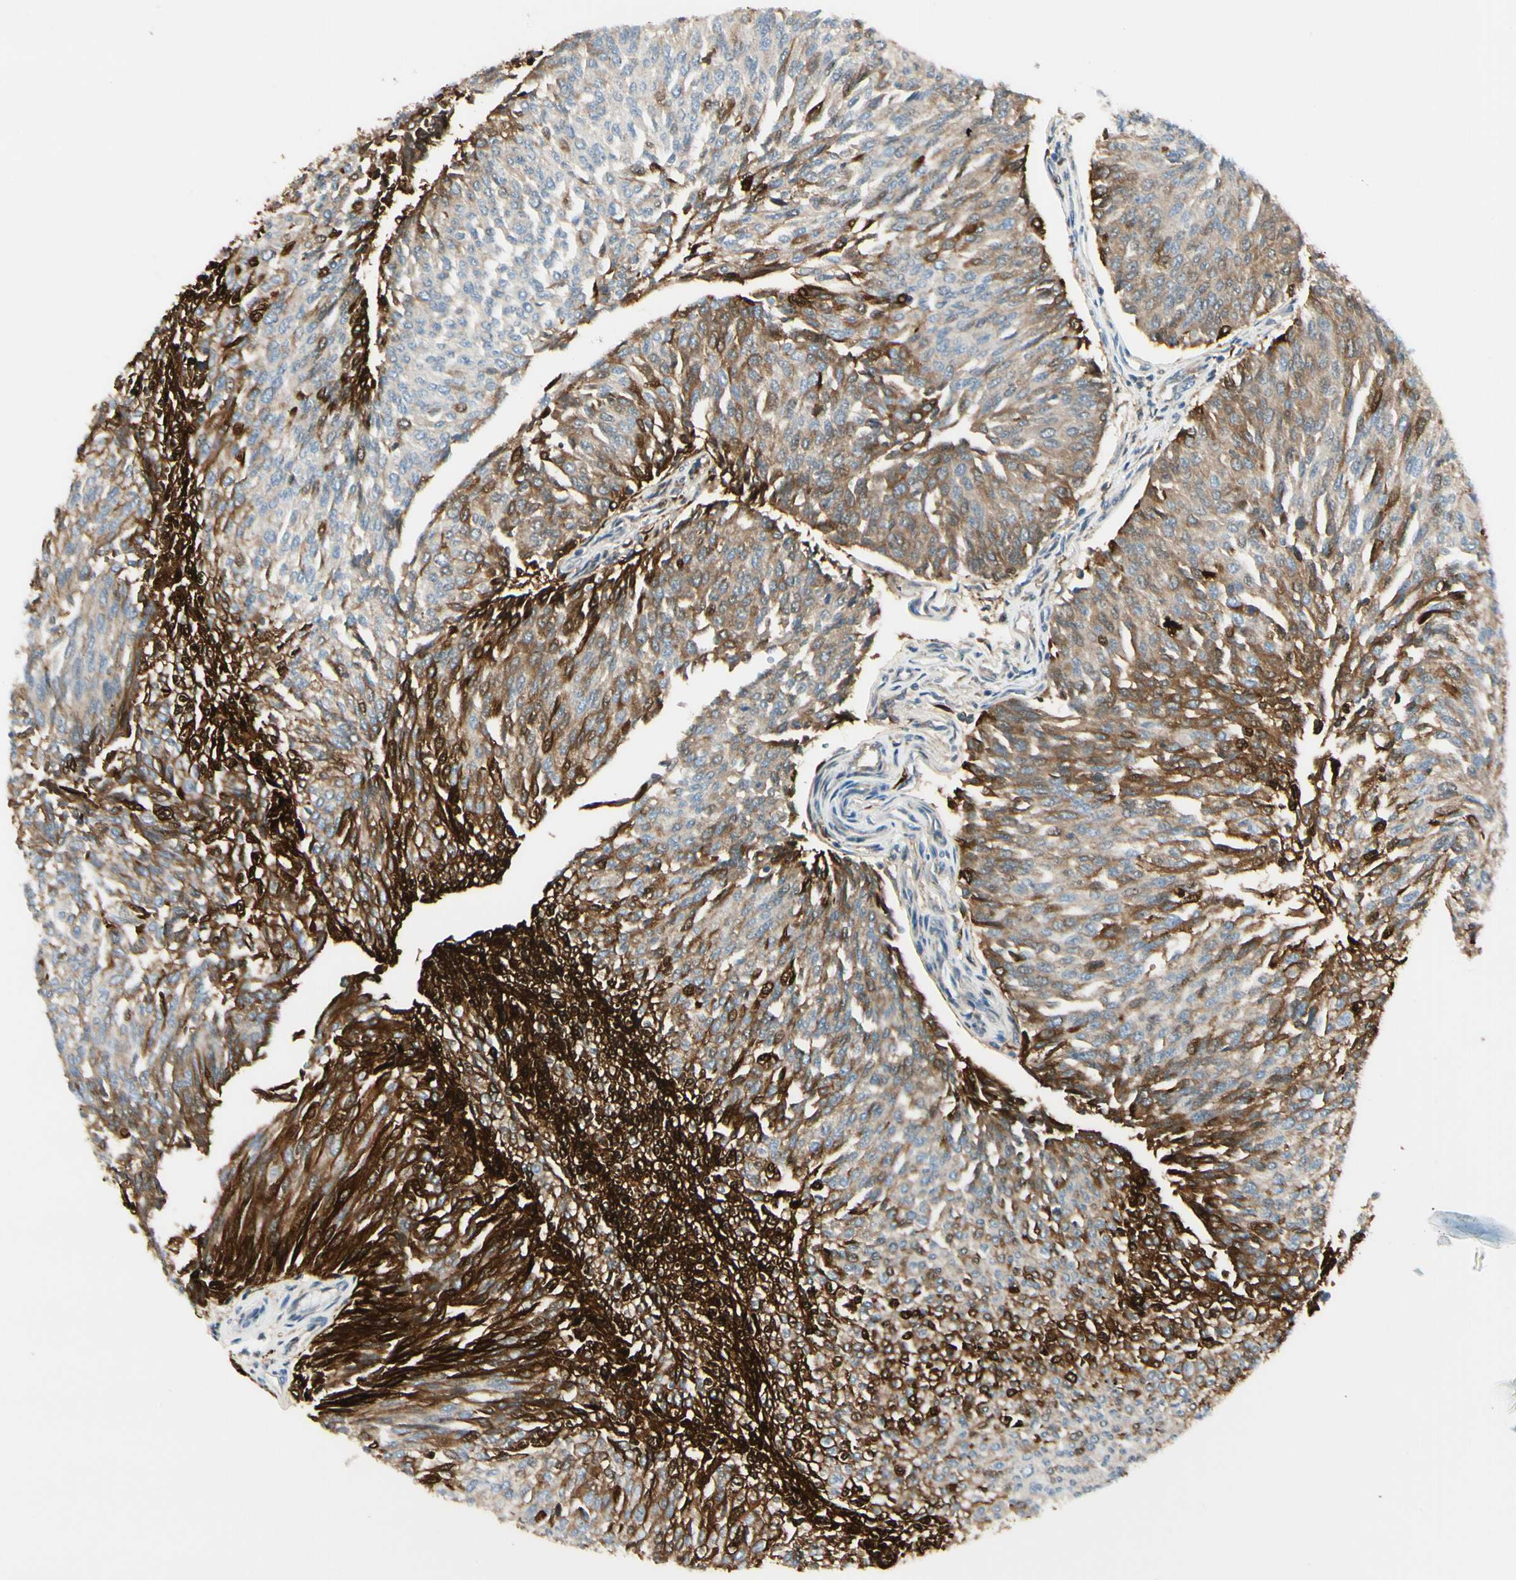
{"staining": {"intensity": "strong", "quantity": "25%-75%", "location": "cytoplasmic/membranous,nuclear"}, "tissue": "urothelial cancer", "cell_type": "Tumor cells", "image_type": "cancer", "snomed": [{"axis": "morphology", "description": "Urothelial carcinoma, Low grade"}, {"axis": "topography", "description": "Urinary bladder"}], "caption": "Immunohistochemical staining of urothelial cancer exhibits high levels of strong cytoplasmic/membranous and nuclear protein staining in approximately 25%-75% of tumor cells.", "gene": "FTH1", "patient": {"sex": "female", "age": 79}}